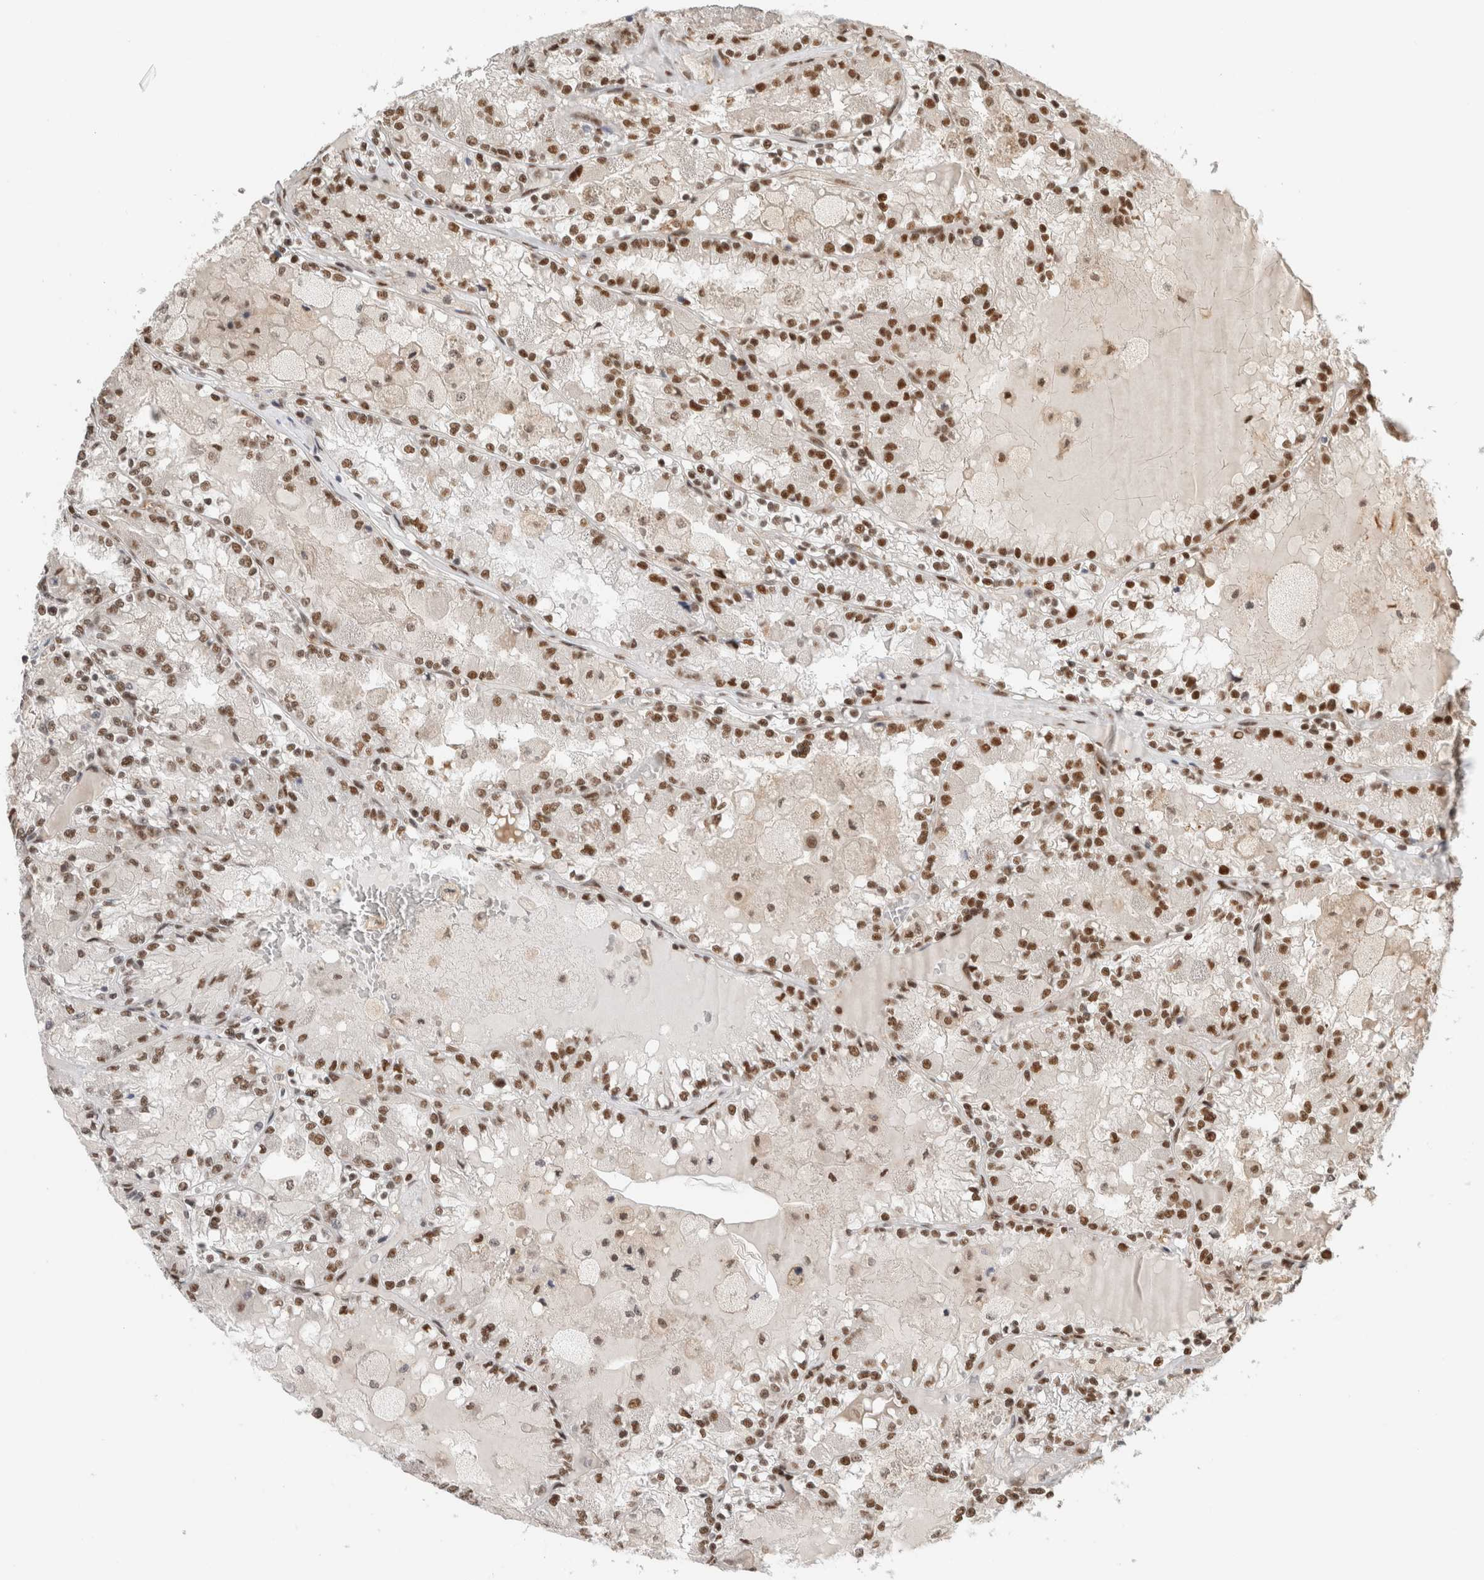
{"staining": {"intensity": "strong", "quantity": ">75%", "location": "nuclear"}, "tissue": "renal cancer", "cell_type": "Tumor cells", "image_type": "cancer", "snomed": [{"axis": "morphology", "description": "Adenocarcinoma, NOS"}, {"axis": "topography", "description": "Kidney"}], "caption": "The micrograph demonstrates a brown stain indicating the presence of a protein in the nuclear of tumor cells in renal cancer (adenocarcinoma). The staining was performed using DAB (3,3'-diaminobenzidine), with brown indicating positive protein expression. Nuclei are stained blue with hematoxylin.", "gene": "SNRNP40", "patient": {"sex": "female", "age": 56}}